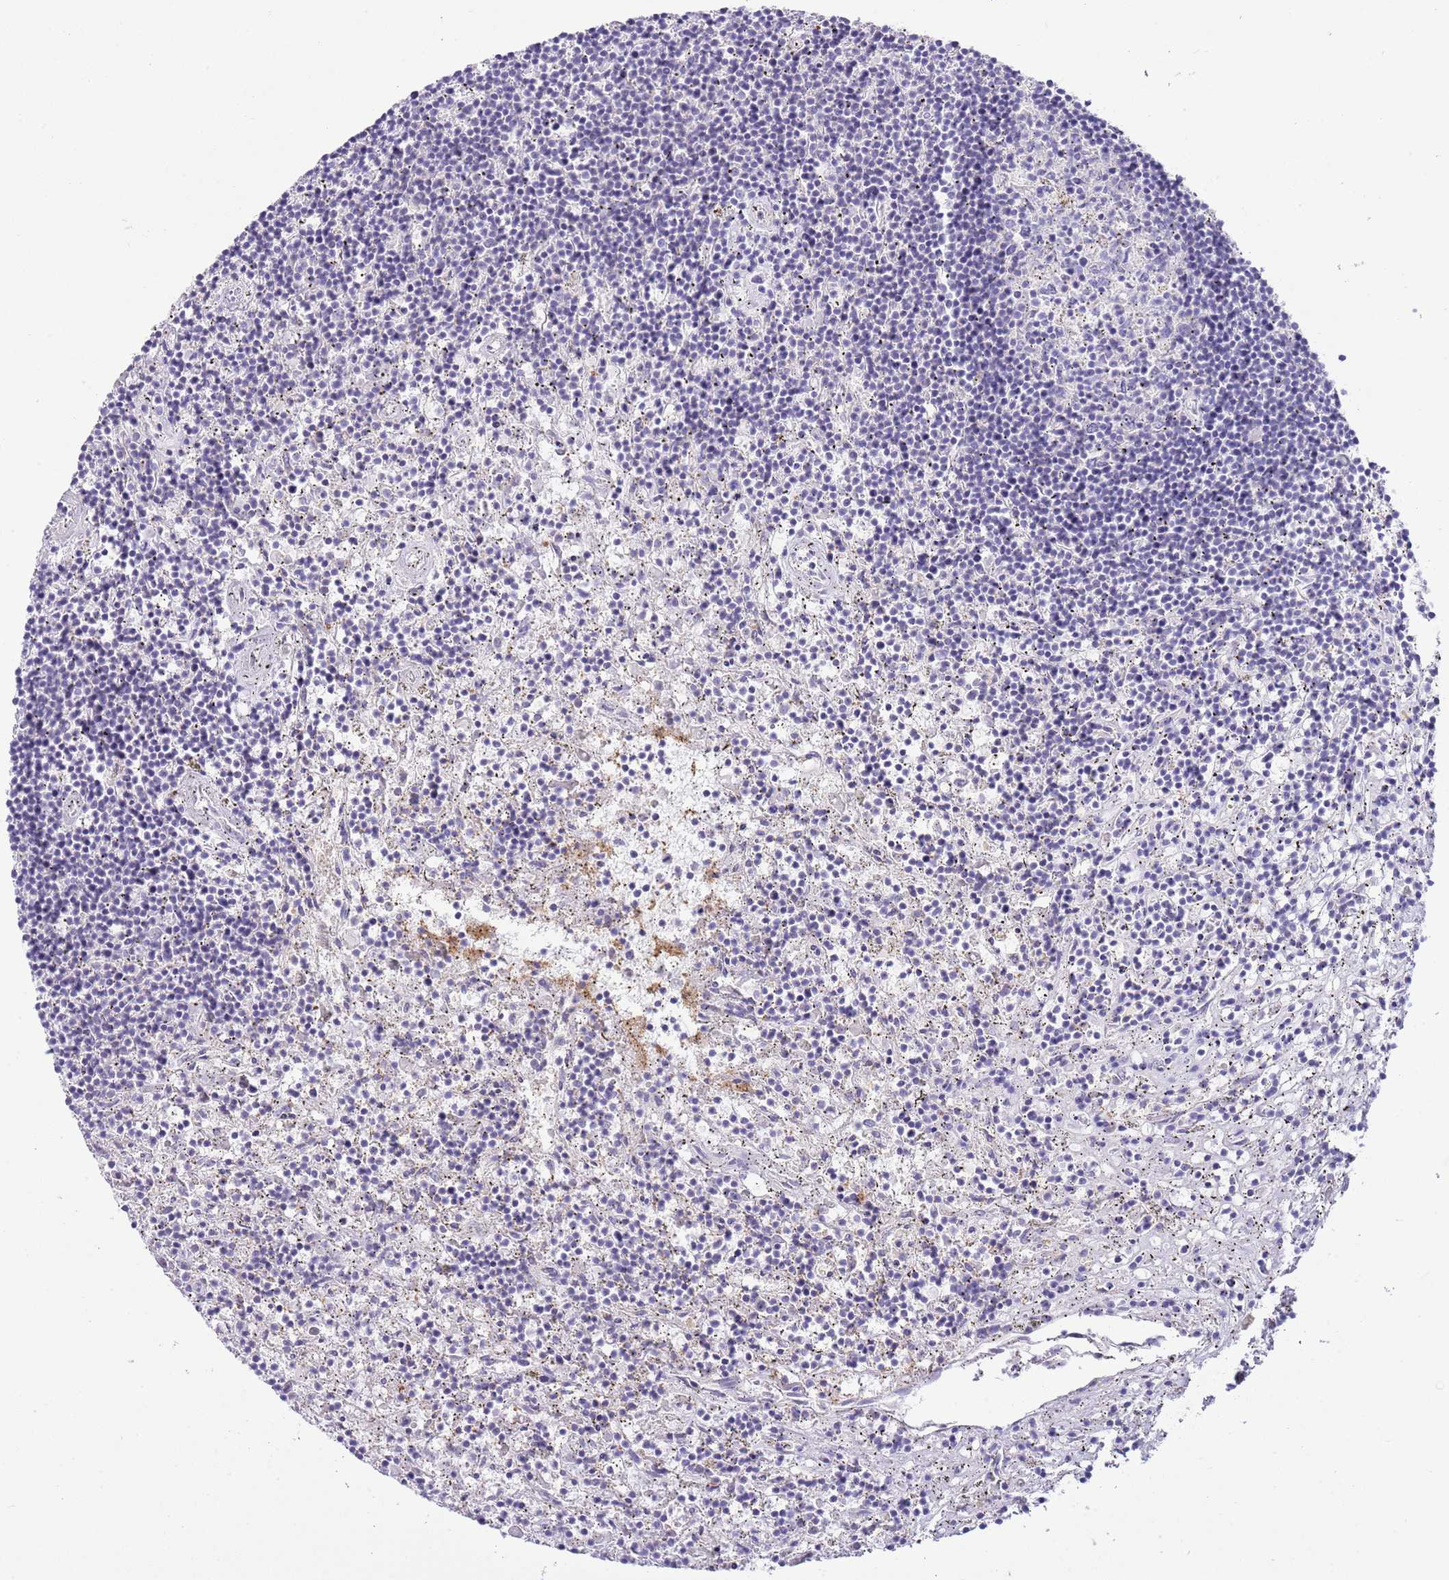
{"staining": {"intensity": "negative", "quantity": "none", "location": "none"}, "tissue": "lymphoma", "cell_type": "Tumor cells", "image_type": "cancer", "snomed": [{"axis": "morphology", "description": "Malignant lymphoma, non-Hodgkin's type, Low grade"}, {"axis": "topography", "description": "Spleen"}], "caption": "Photomicrograph shows no protein expression in tumor cells of lymphoma tissue.", "gene": "MIDN", "patient": {"sex": "male", "age": 76}}